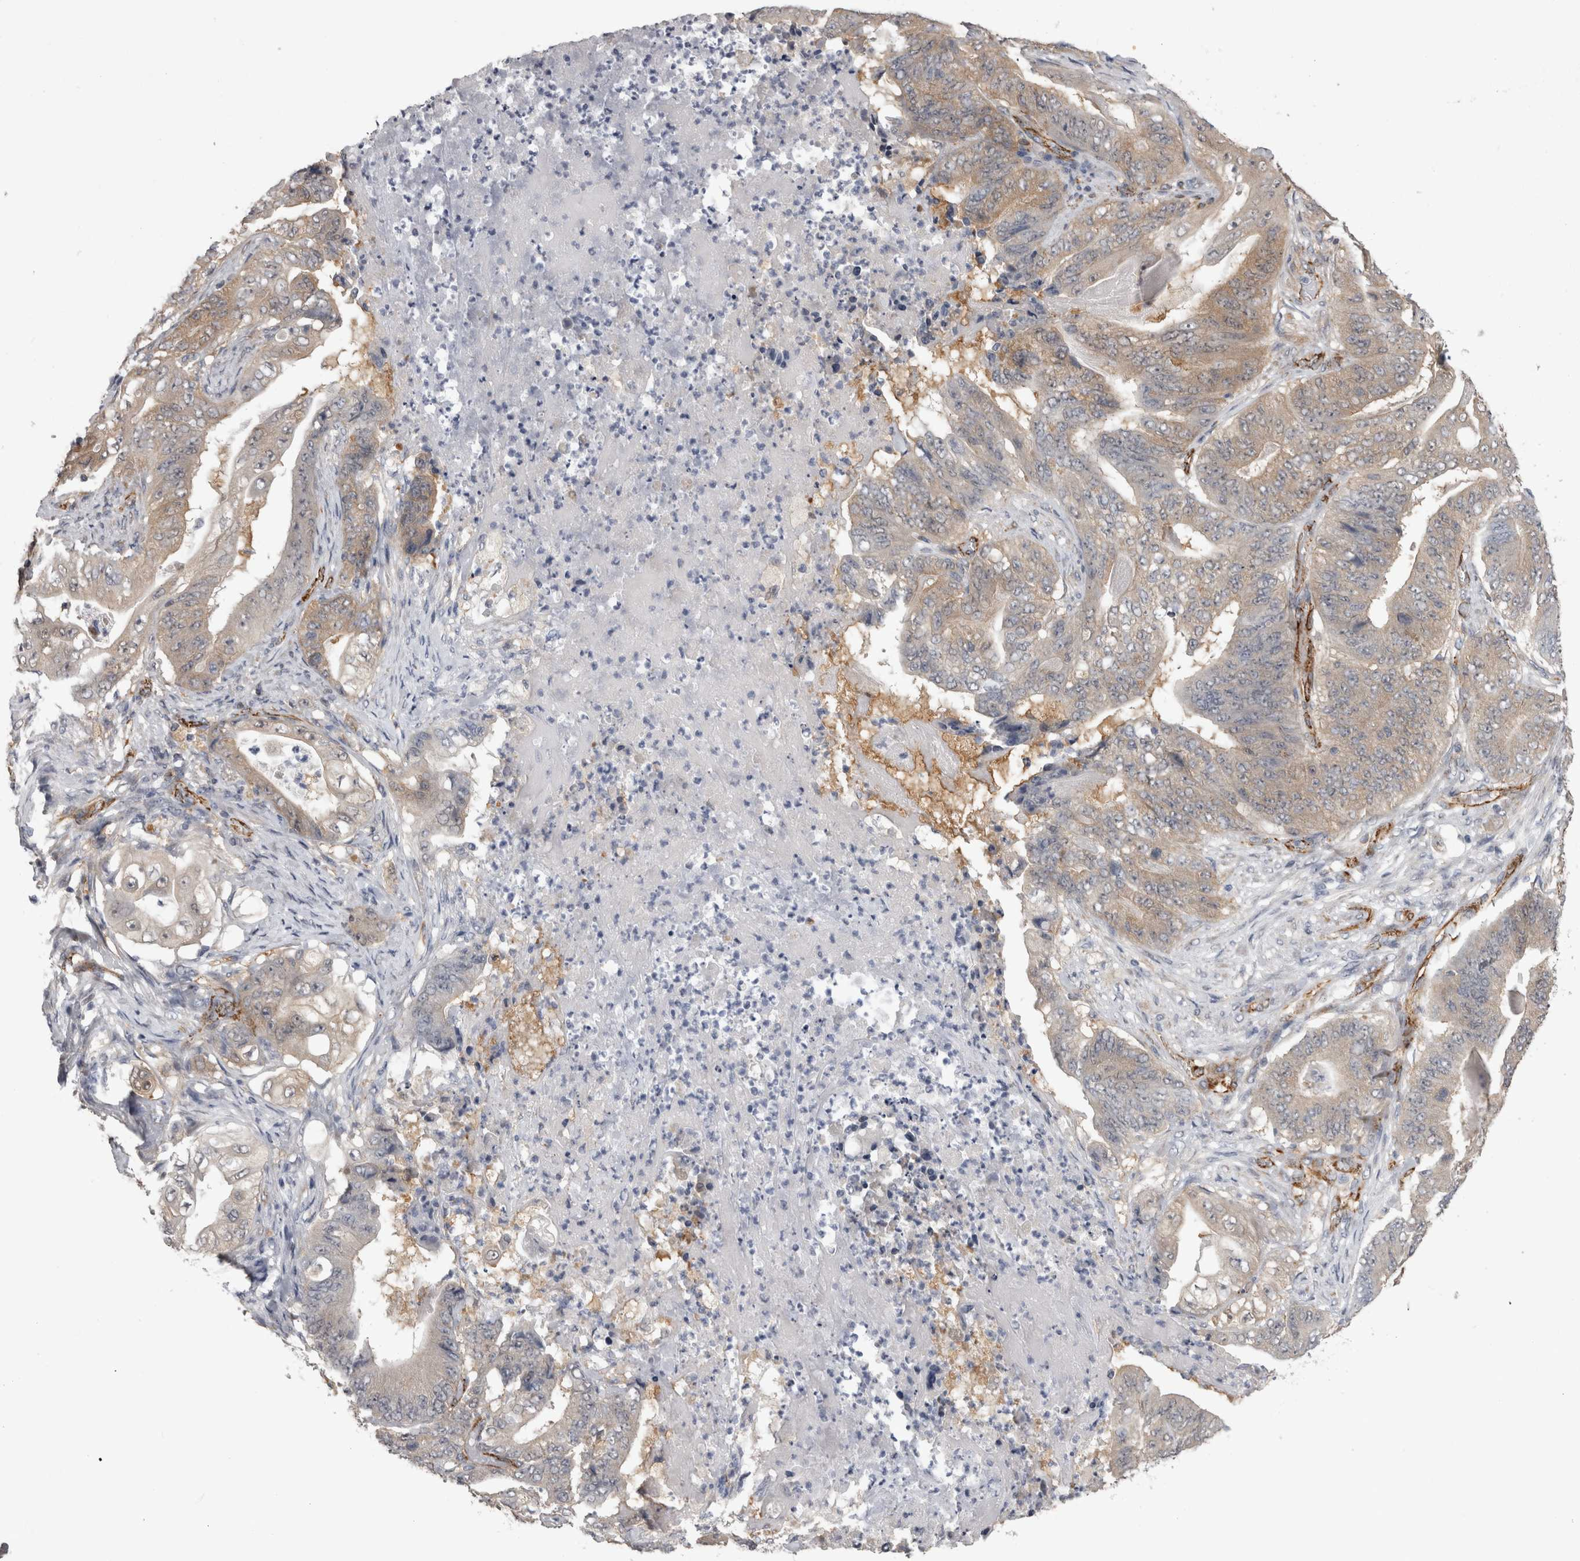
{"staining": {"intensity": "weak", "quantity": "25%-75%", "location": "cytoplasmic/membranous"}, "tissue": "stomach cancer", "cell_type": "Tumor cells", "image_type": "cancer", "snomed": [{"axis": "morphology", "description": "Adenocarcinoma, NOS"}, {"axis": "topography", "description": "Stomach"}], "caption": "Human stomach adenocarcinoma stained for a protein (brown) demonstrates weak cytoplasmic/membranous positive expression in approximately 25%-75% of tumor cells.", "gene": "ACOT7", "patient": {"sex": "female", "age": 73}}